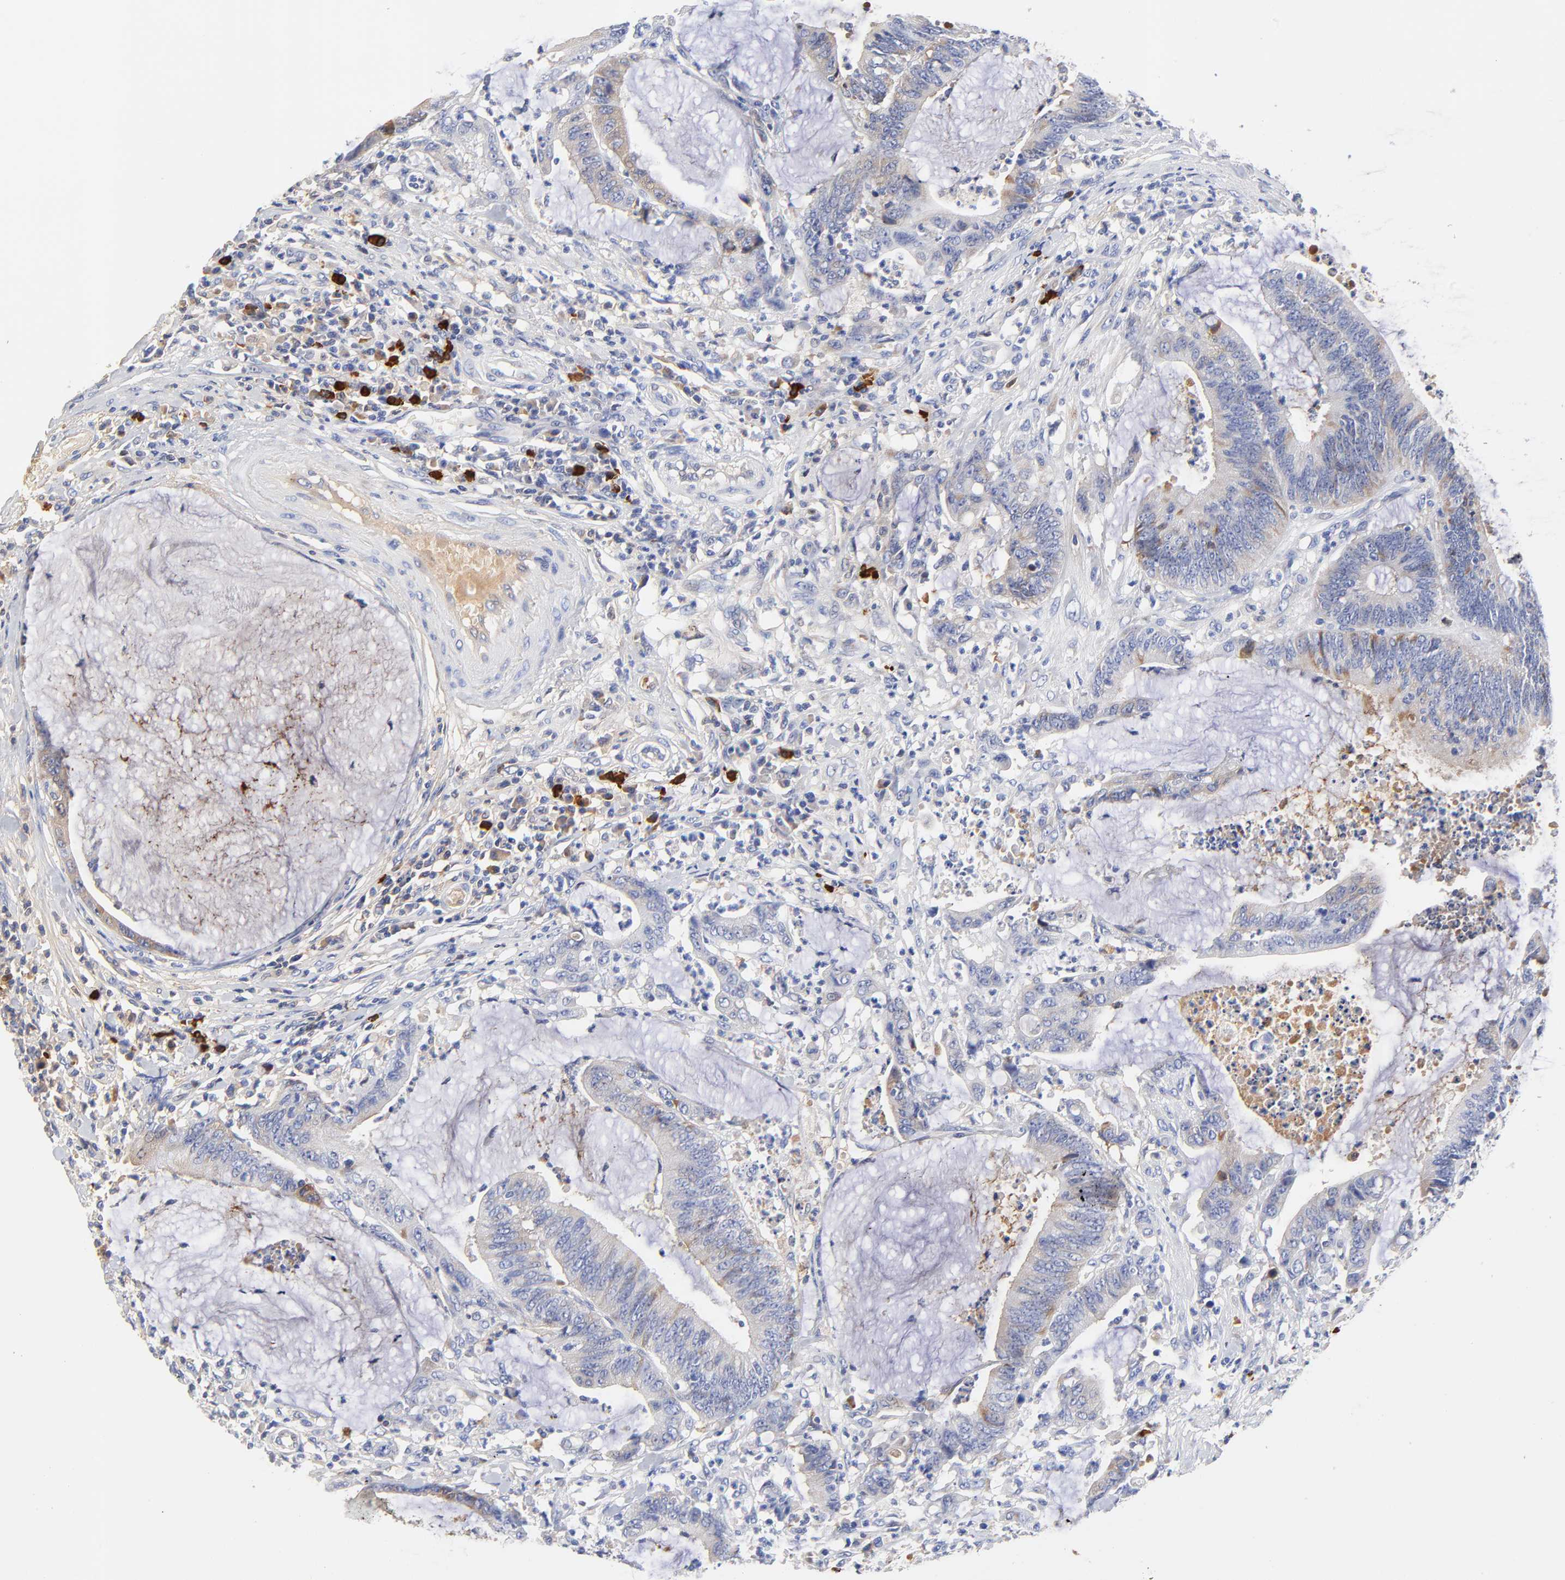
{"staining": {"intensity": "weak", "quantity": "25%-75%", "location": "cytoplasmic/membranous"}, "tissue": "colorectal cancer", "cell_type": "Tumor cells", "image_type": "cancer", "snomed": [{"axis": "morphology", "description": "Adenocarcinoma, NOS"}, {"axis": "topography", "description": "Rectum"}], "caption": "An image showing weak cytoplasmic/membranous expression in about 25%-75% of tumor cells in colorectal adenocarcinoma, as visualized by brown immunohistochemical staining.", "gene": "IGLV3-10", "patient": {"sex": "female", "age": 66}}